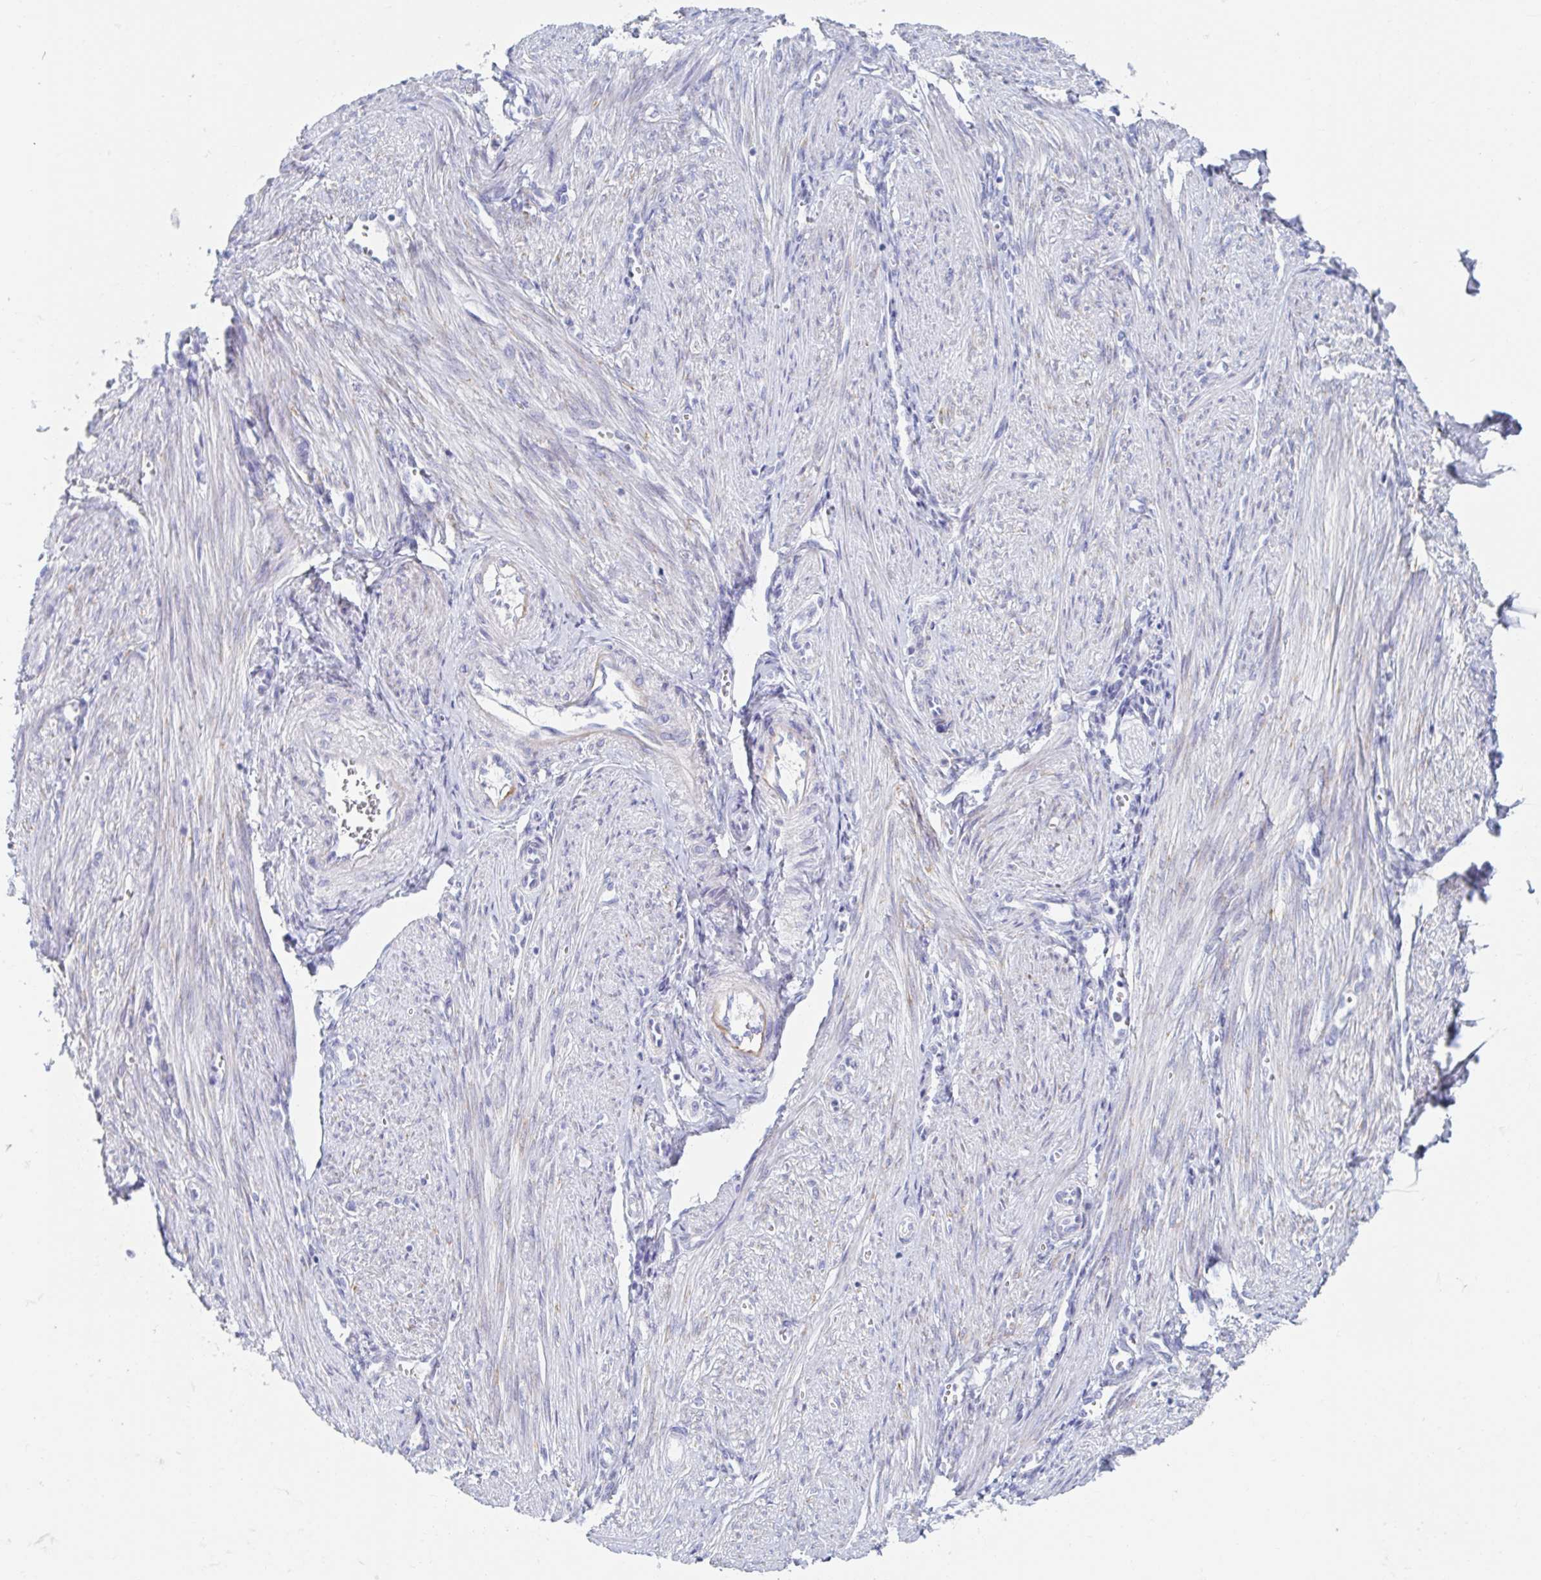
{"staining": {"intensity": "negative", "quantity": "none", "location": "none"}, "tissue": "endometrium", "cell_type": "Cells in endometrial stroma", "image_type": "normal", "snomed": [{"axis": "morphology", "description": "Normal tissue, NOS"}, {"axis": "topography", "description": "Endometrium"}], "caption": "Histopathology image shows no significant protein staining in cells in endometrial stroma of unremarkable endometrium.", "gene": "MYLK2", "patient": {"sex": "female", "age": 24}}